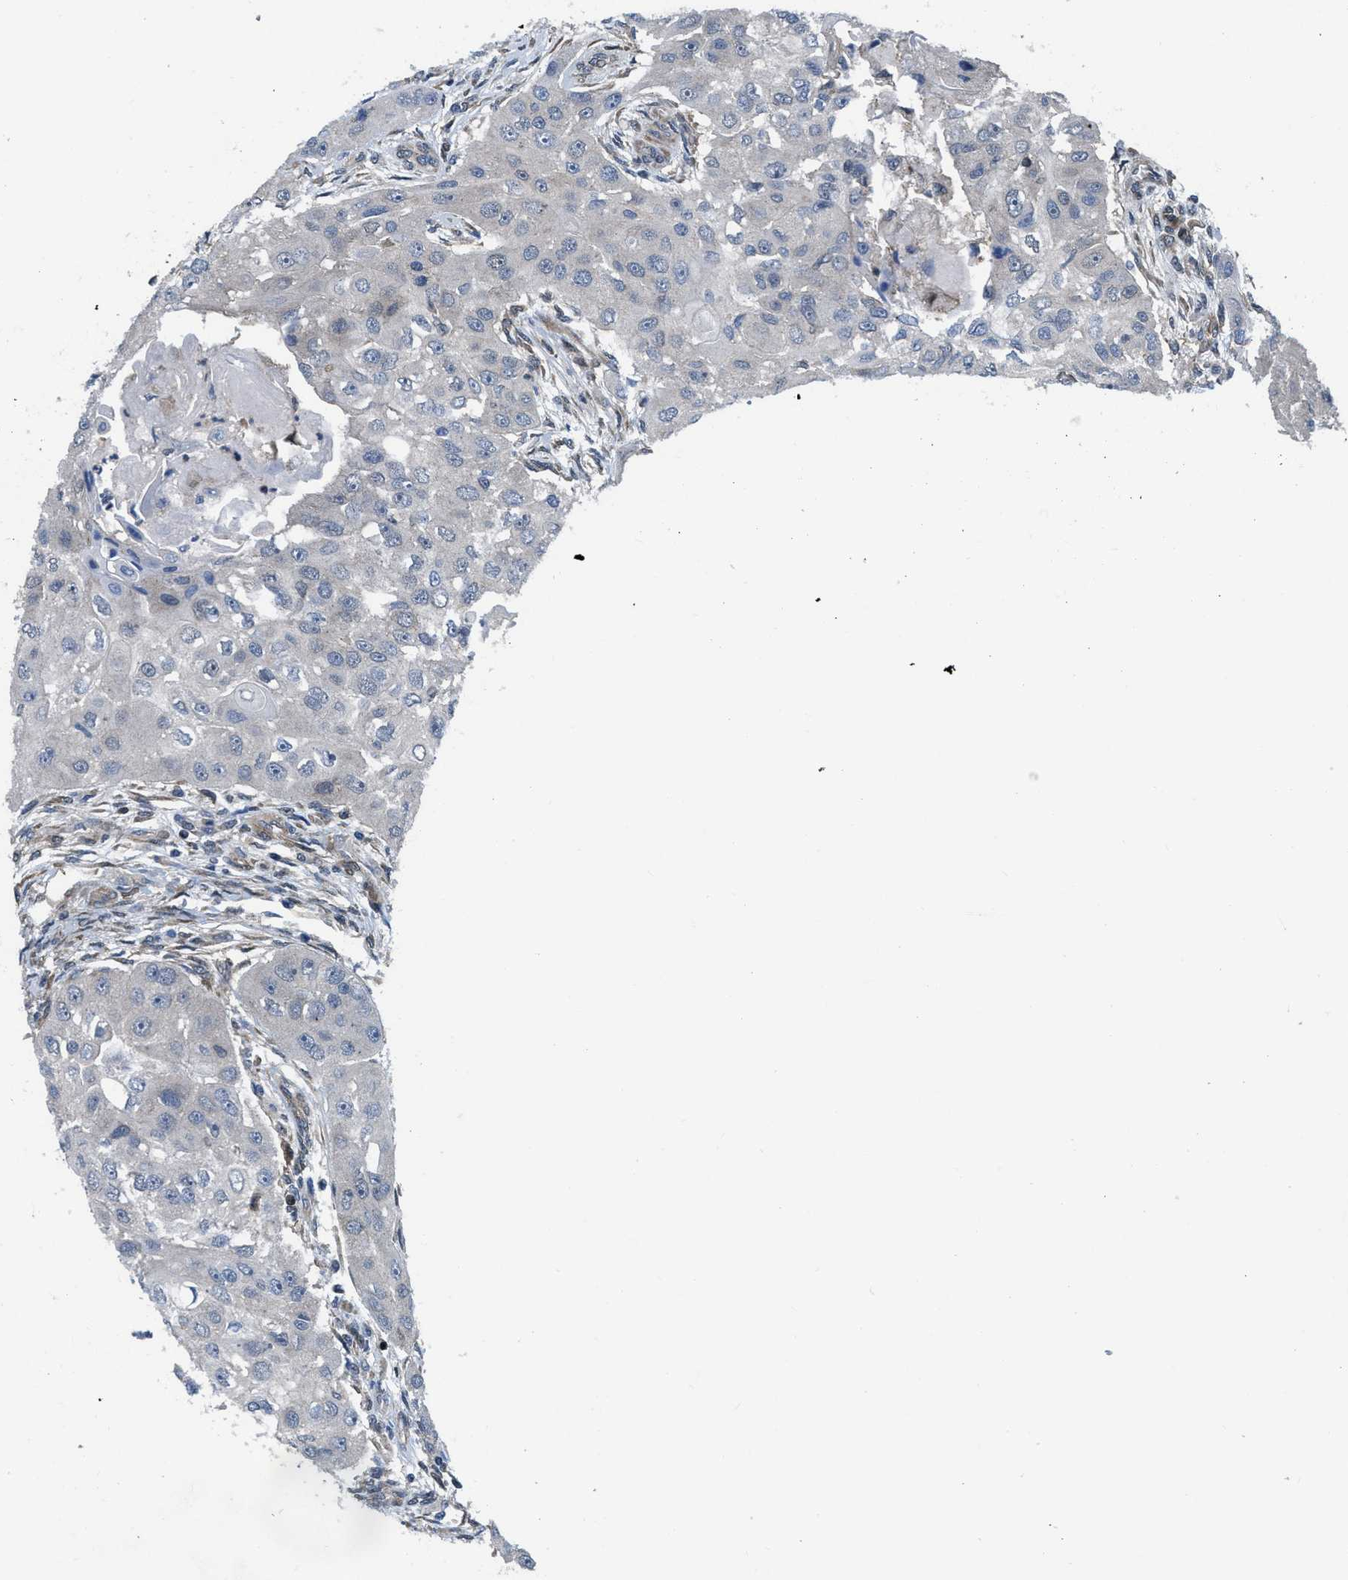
{"staining": {"intensity": "negative", "quantity": "none", "location": "none"}, "tissue": "head and neck cancer", "cell_type": "Tumor cells", "image_type": "cancer", "snomed": [{"axis": "morphology", "description": "Normal tissue, NOS"}, {"axis": "morphology", "description": "Squamous cell carcinoma, NOS"}, {"axis": "topography", "description": "Skeletal muscle"}, {"axis": "topography", "description": "Head-Neck"}], "caption": "Immunohistochemical staining of human head and neck cancer displays no significant staining in tumor cells.", "gene": "PPP2CB", "patient": {"sex": "male", "age": 51}}